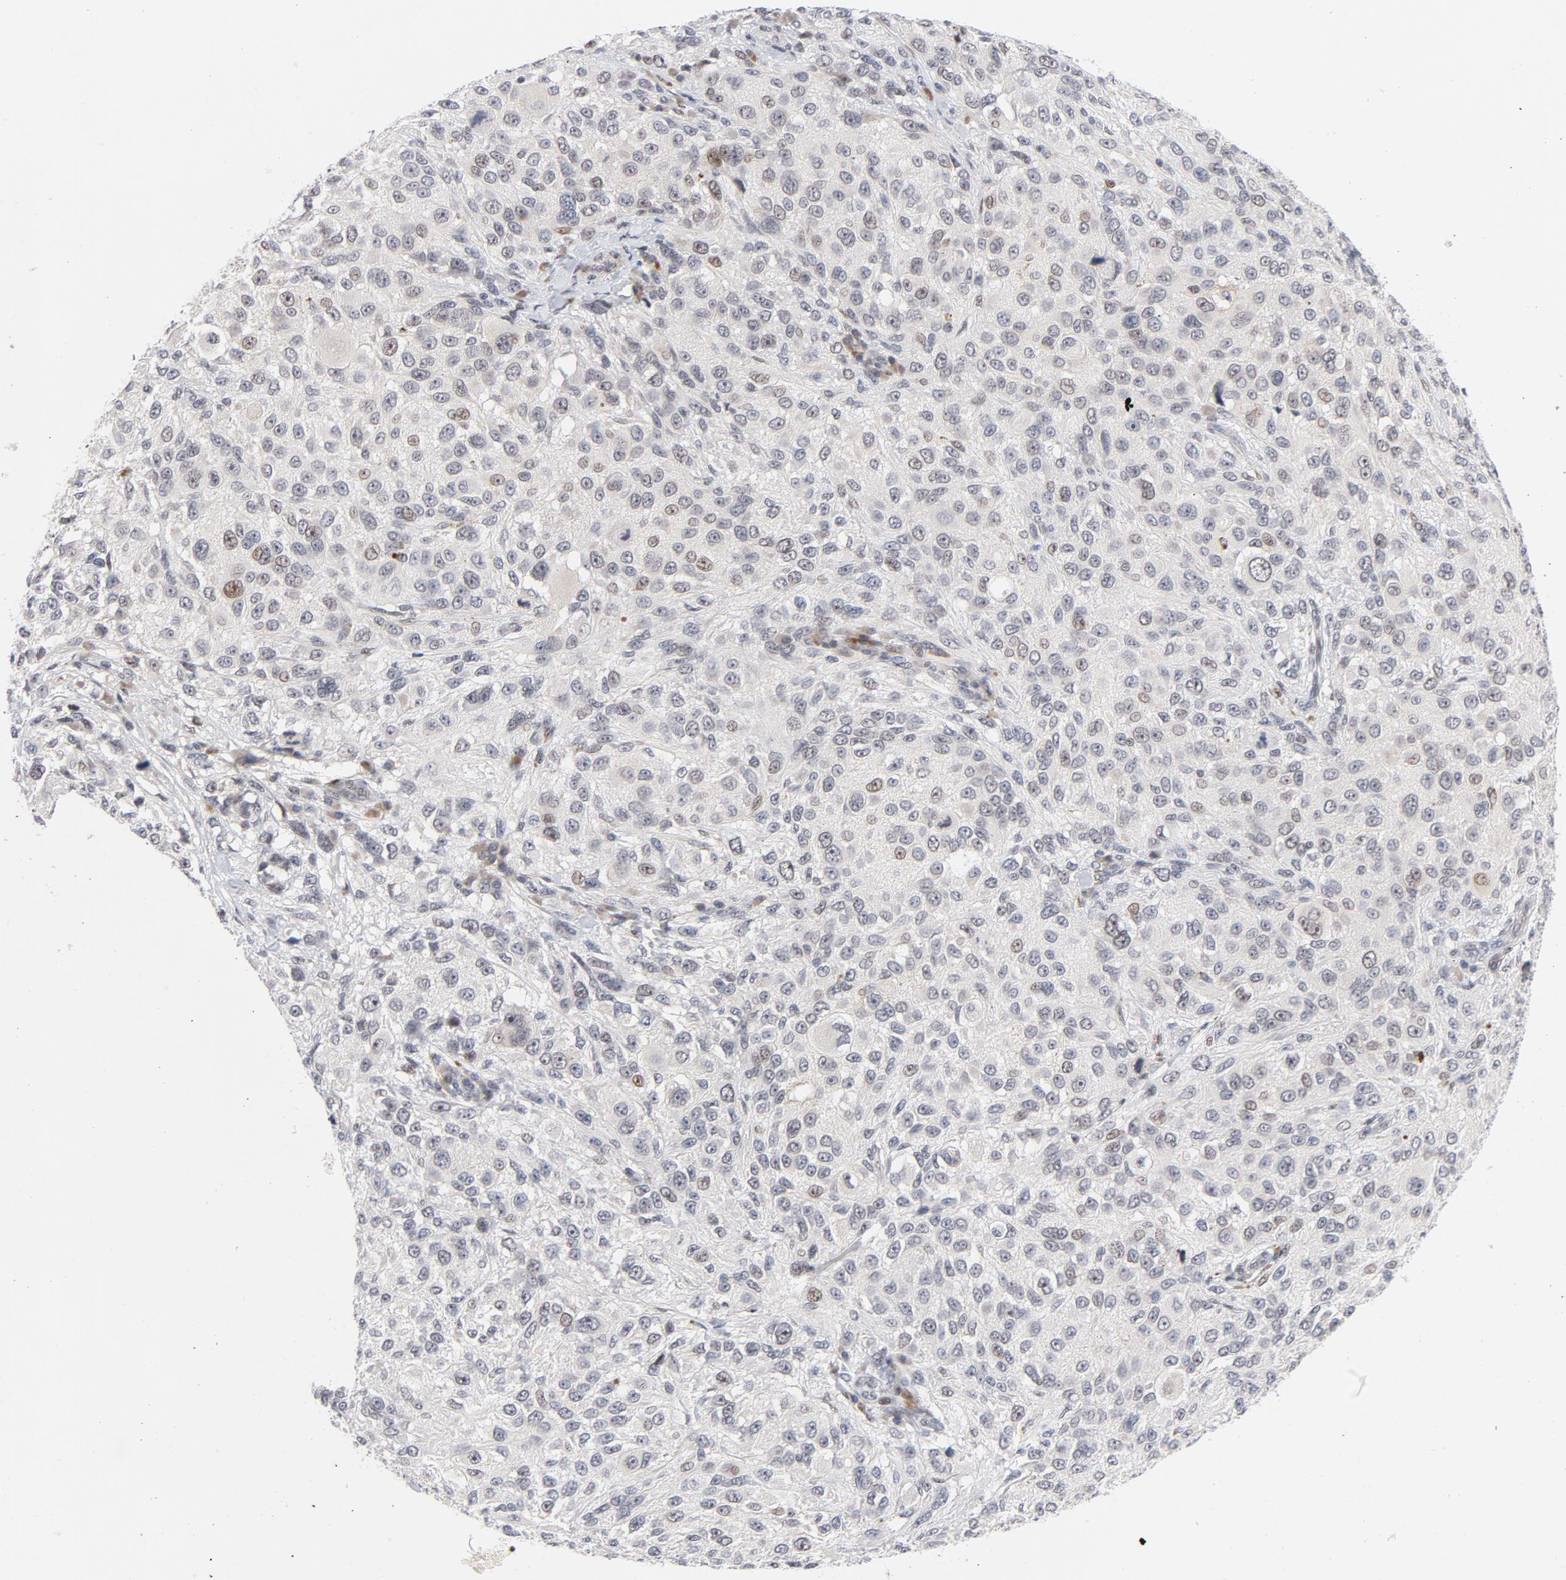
{"staining": {"intensity": "weak", "quantity": "<25%", "location": "nuclear"}, "tissue": "melanoma", "cell_type": "Tumor cells", "image_type": "cancer", "snomed": [{"axis": "morphology", "description": "Necrosis, NOS"}, {"axis": "morphology", "description": "Malignant melanoma, NOS"}, {"axis": "topography", "description": "Skin"}], "caption": "DAB (3,3'-diaminobenzidine) immunohistochemical staining of human malignant melanoma shows no significant positivity in tumor cells.", "gene": "NFIC", "patient": {"sex": "female", "age": 87}}